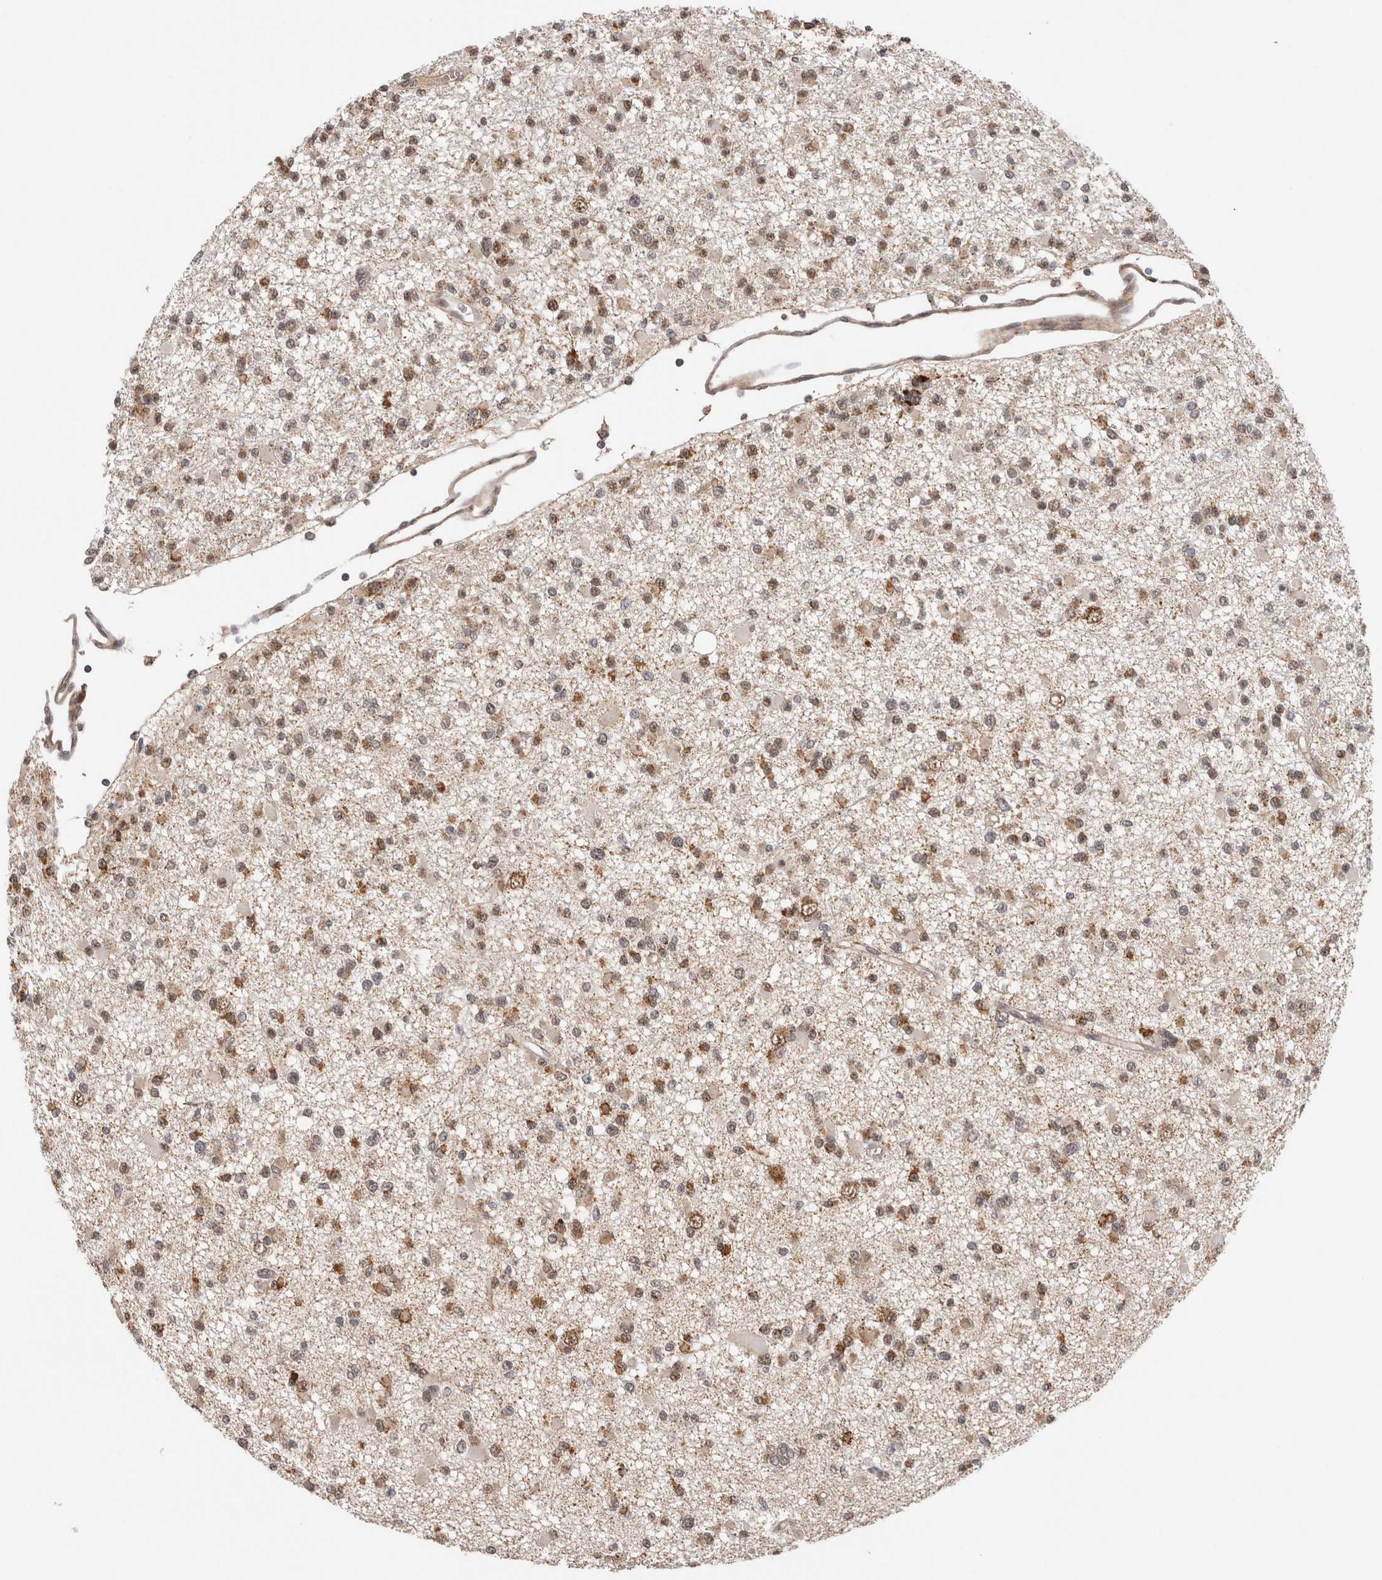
{"staining": {"intensity": "moderate", "quantity": "25%-75%", "location": "cytoplasmic/membranous,nuclear"}, "tissue": "glioma", "cell_type": "Tumor cells", "image_type": "cancer", "snomed": [{"axis": "morphology", "description": "Glioma, malignant, Low grade"}, {"axis": "topography", "description": "Brain"}], "caption": "DAB immunohistochemical staining of malignant glioma (low-grade) exhibits moderate cytoplasmic/membranous and nuclear protein staining in approximately 25%-75% of tumor cells.", "gene": "TMEM65", "patient": {"sex": "female", "age": 22}}